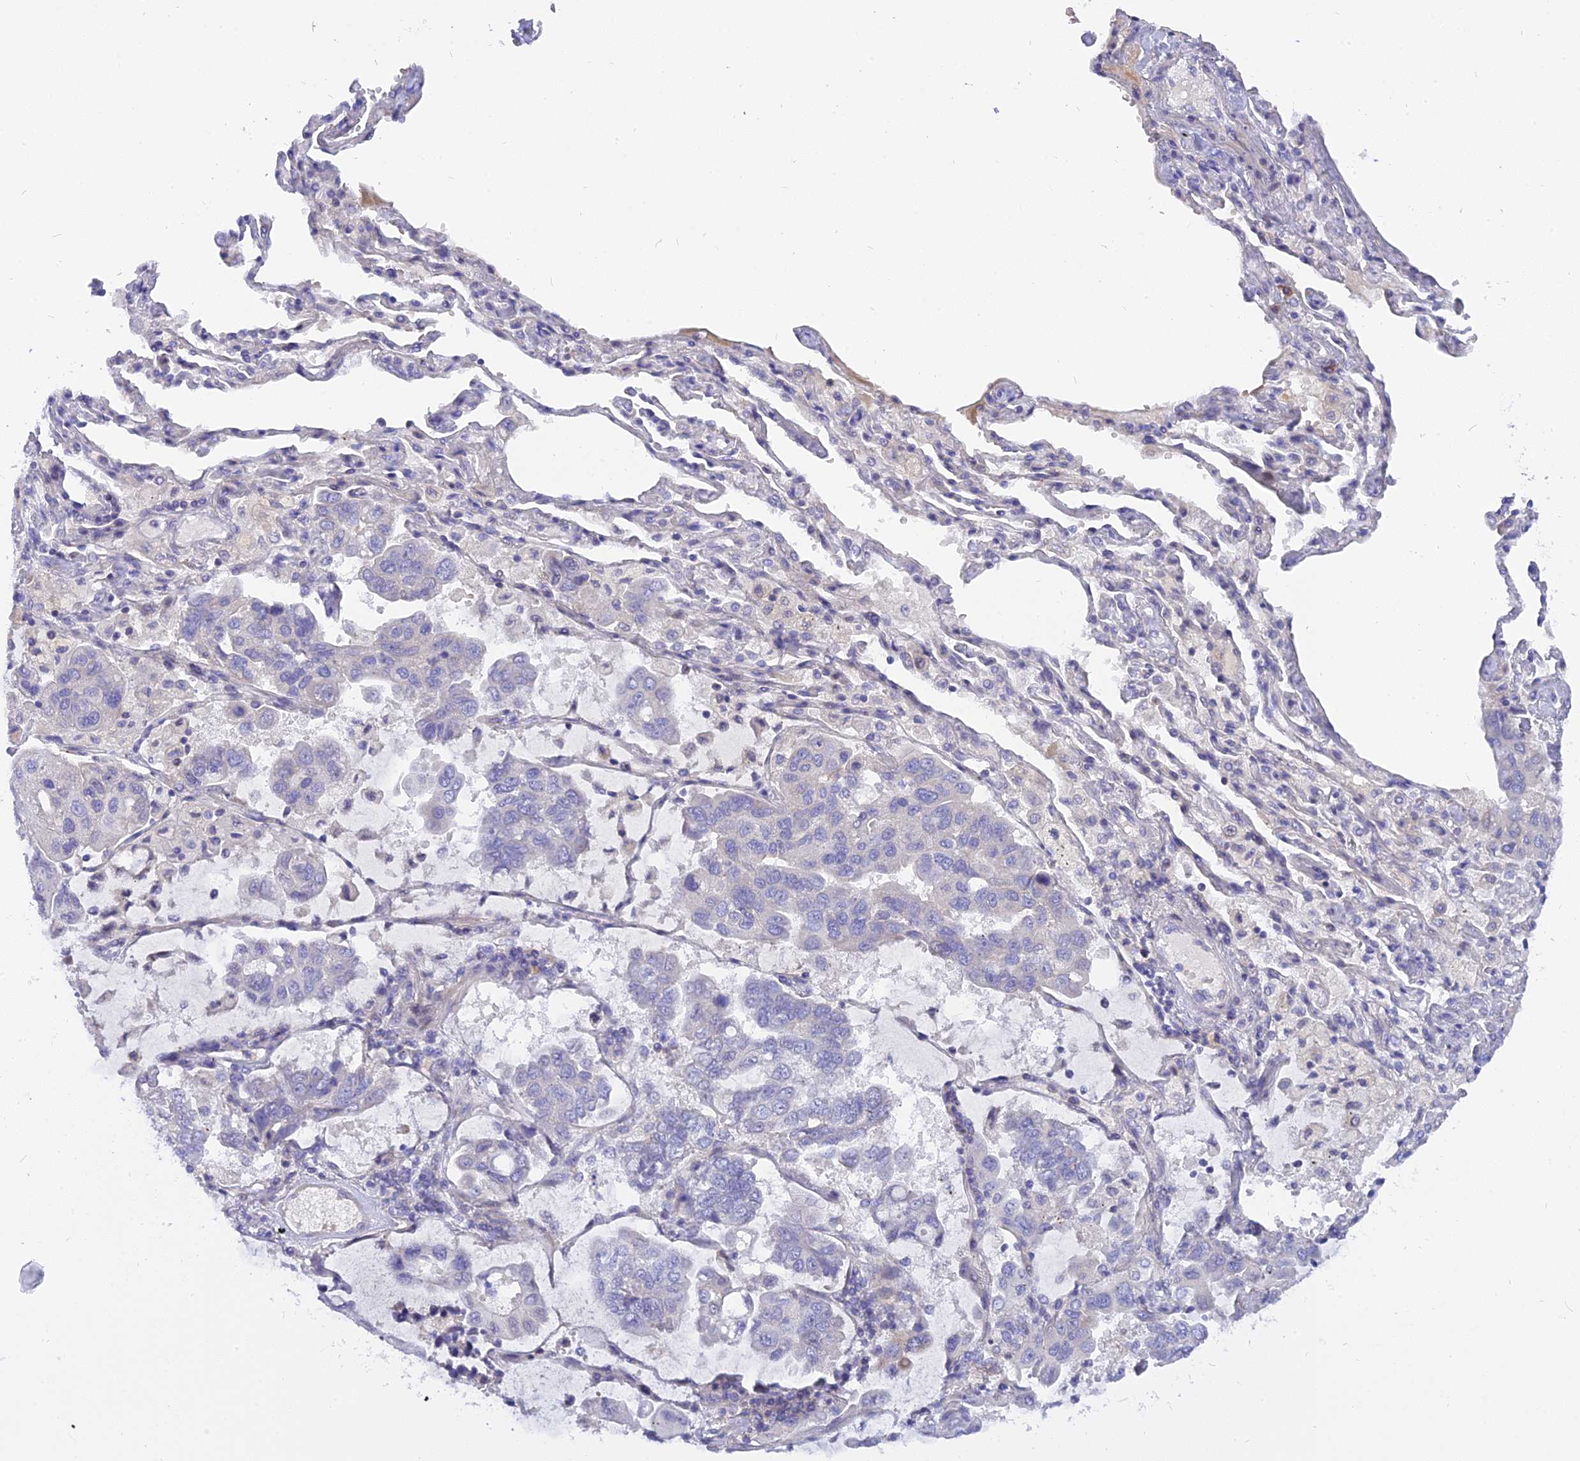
{"staining": {"intensity": "negative", "quantity": "none", "location": "none"}, "tissue": "lung cancer", "cell_type": "Tumor cells", "image_type": "cancer", "snomed": [{"axis": "morphology", "description": "Adenocarcinoma, NOS"}, {"axis": "topography", "description": "Lung"}], "caption": "High power microscopy image of an immunohistochemistry photomicrograph of lung cancer (adenocarcinoma), revealing no significant staining in tumor cells.", "gene": "MBD3L1", "patient": {"sex": "male", "age": 64}}